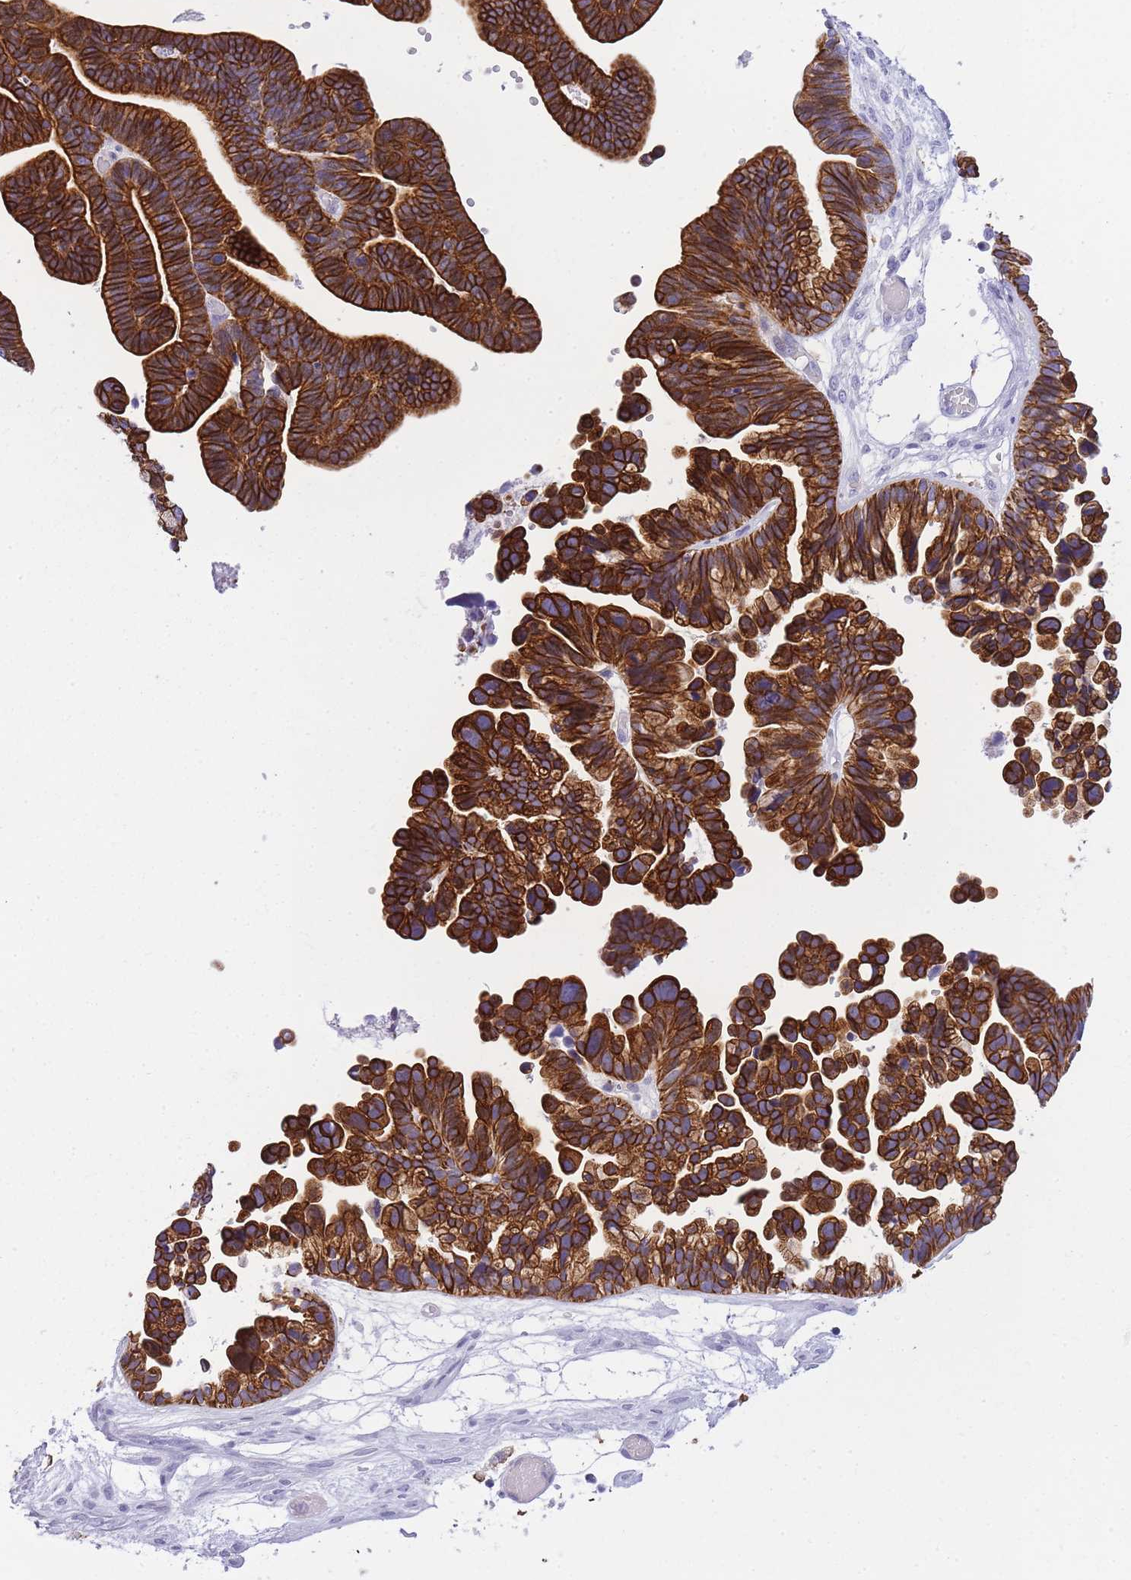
{"staining": {"intensity": "strong", "quantity": ">75%", "location": "cytoplasmic/membranous"}, "tissue": "ovarian cancer", "cell_type": "Tumor cells", "image_type": "cancer", "snomed": [{"axis": "morphology", "description": "Cystadenocarcinoma, serous, NOS"}, {"axis": "topography", "description": "Ovary"}], "caption": "This is an image of IHC staining of ovarian cancer (serous cystadenocarcinoma), which shows strong positivity in the cytoplasmic/membranous of tumor cells.", "gene": "RADX", "patient": {"sex": "female", "age": 56}}